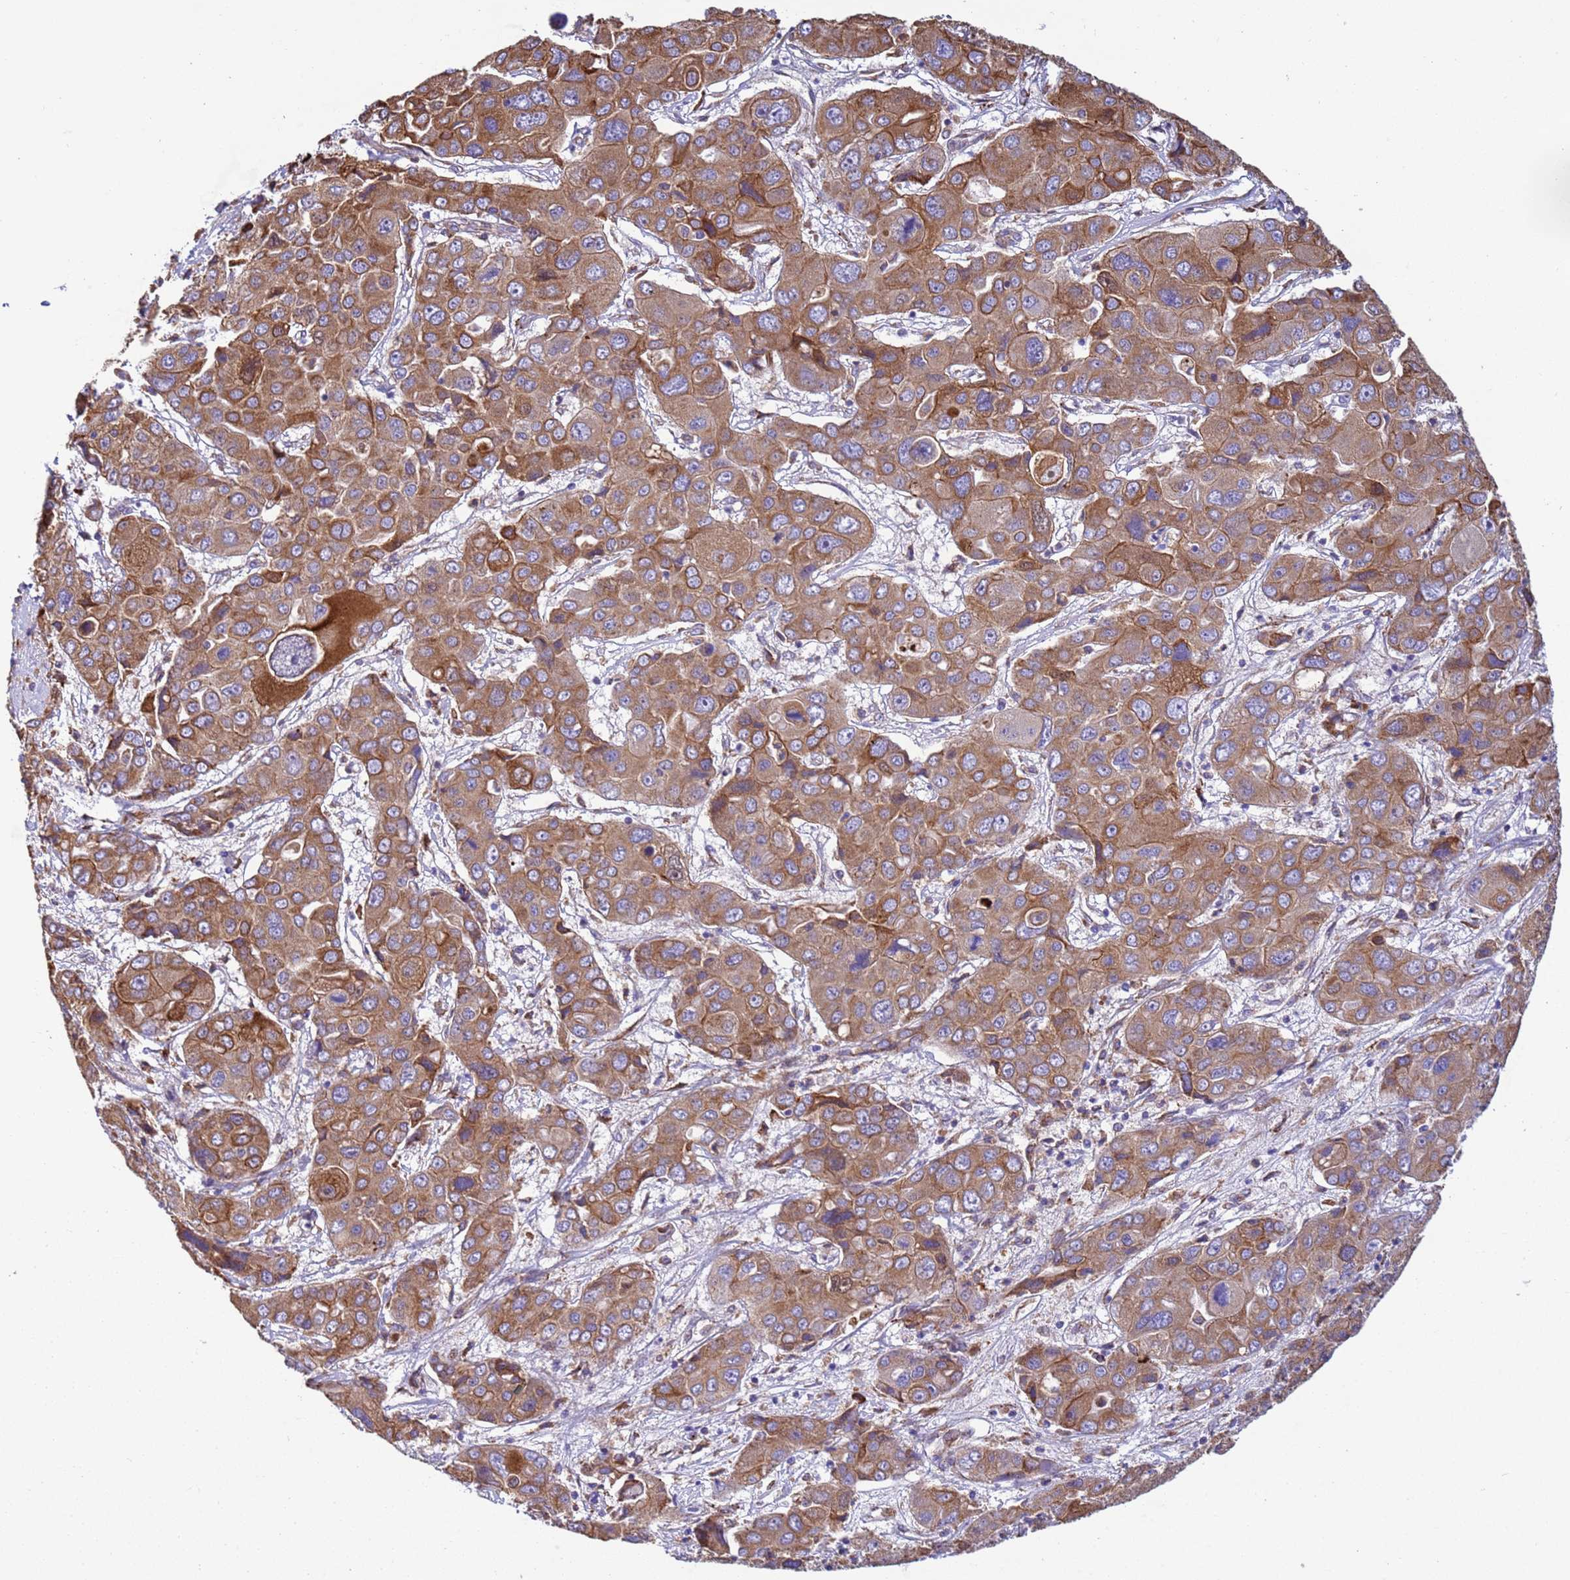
{"staining": {"intensity": "moderate", "quantity": ">75%", "location": "cytoplasmic/membranous"}, "tissue": "liver cancer", "cell_type": "Tumor cells", "image_type": "cancer", "snomed": [{"axis": "morphology", "description": "Cholangiocarcinoma"}, {"axis": "topography", "description": "Liver"}], "caption": "Tumor cells demonstrate medium levels of moderate cytoplasmic/membranous staining in approximately >75% of cells in human liver cancer.", "gene": "THAP5", "patient": {"sex": "male", "age": 67}}